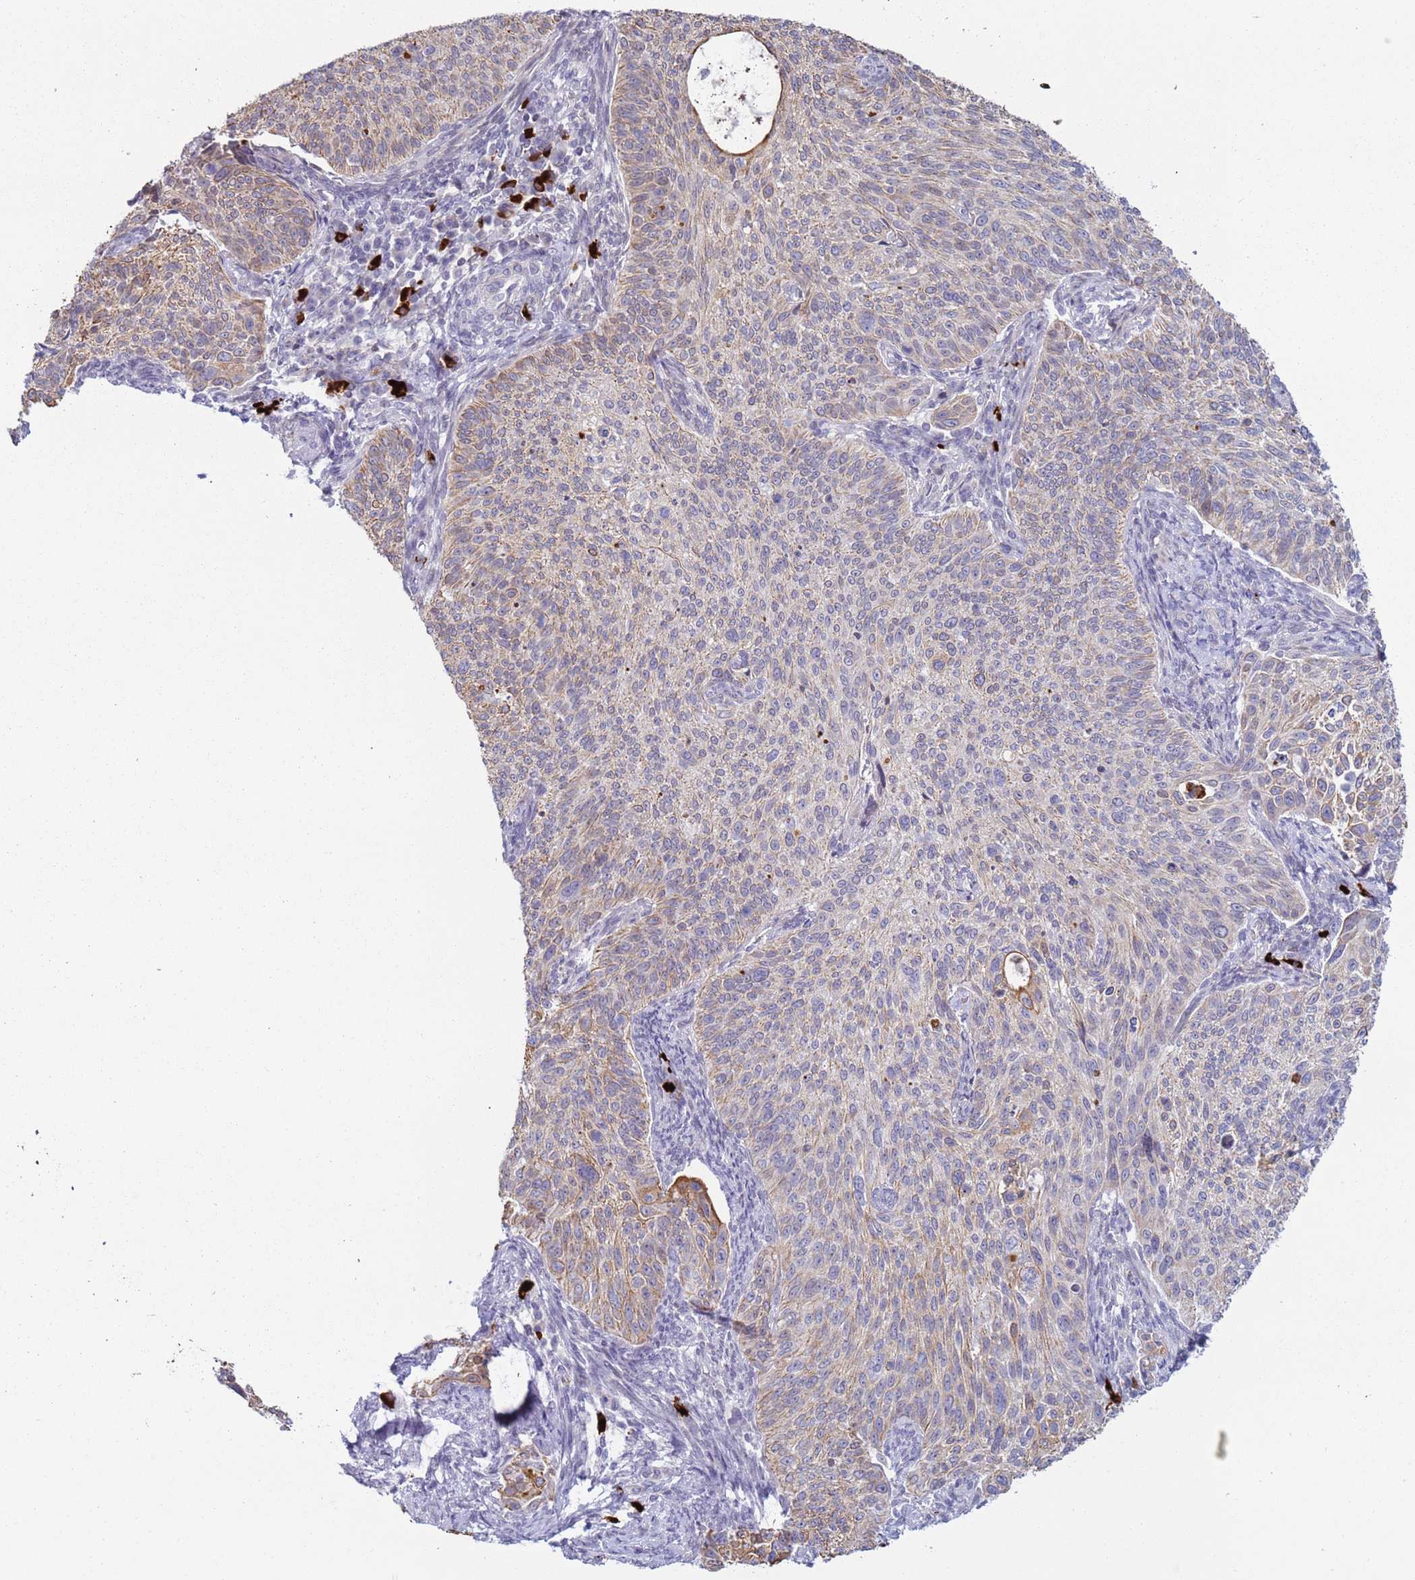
{"staining": {"intensity": "moderate", "quantity": "25%-75%", "location": "cytoplasmic/membranous"}, "tissue": "cervical cancer", "cell_type": "Tumor cells", "image_type": "cancer", "snomed": [{"axis": "morphology", "description": "Squamous cell carcinoma, NOS"}, {"axis": "topography", "description": "Cervix"}], "caption": "Cervical cancer (squamous cell carcinoma) stained with DAB (3,3'-diaminobenzidine) IHC exhibits medium levels of moderate cytoplasmic/membranous positivity in approximately 25%-75% of tumor cells.", "gene": "NPAP1", "patient": {"sex": "female", "age": 70}}